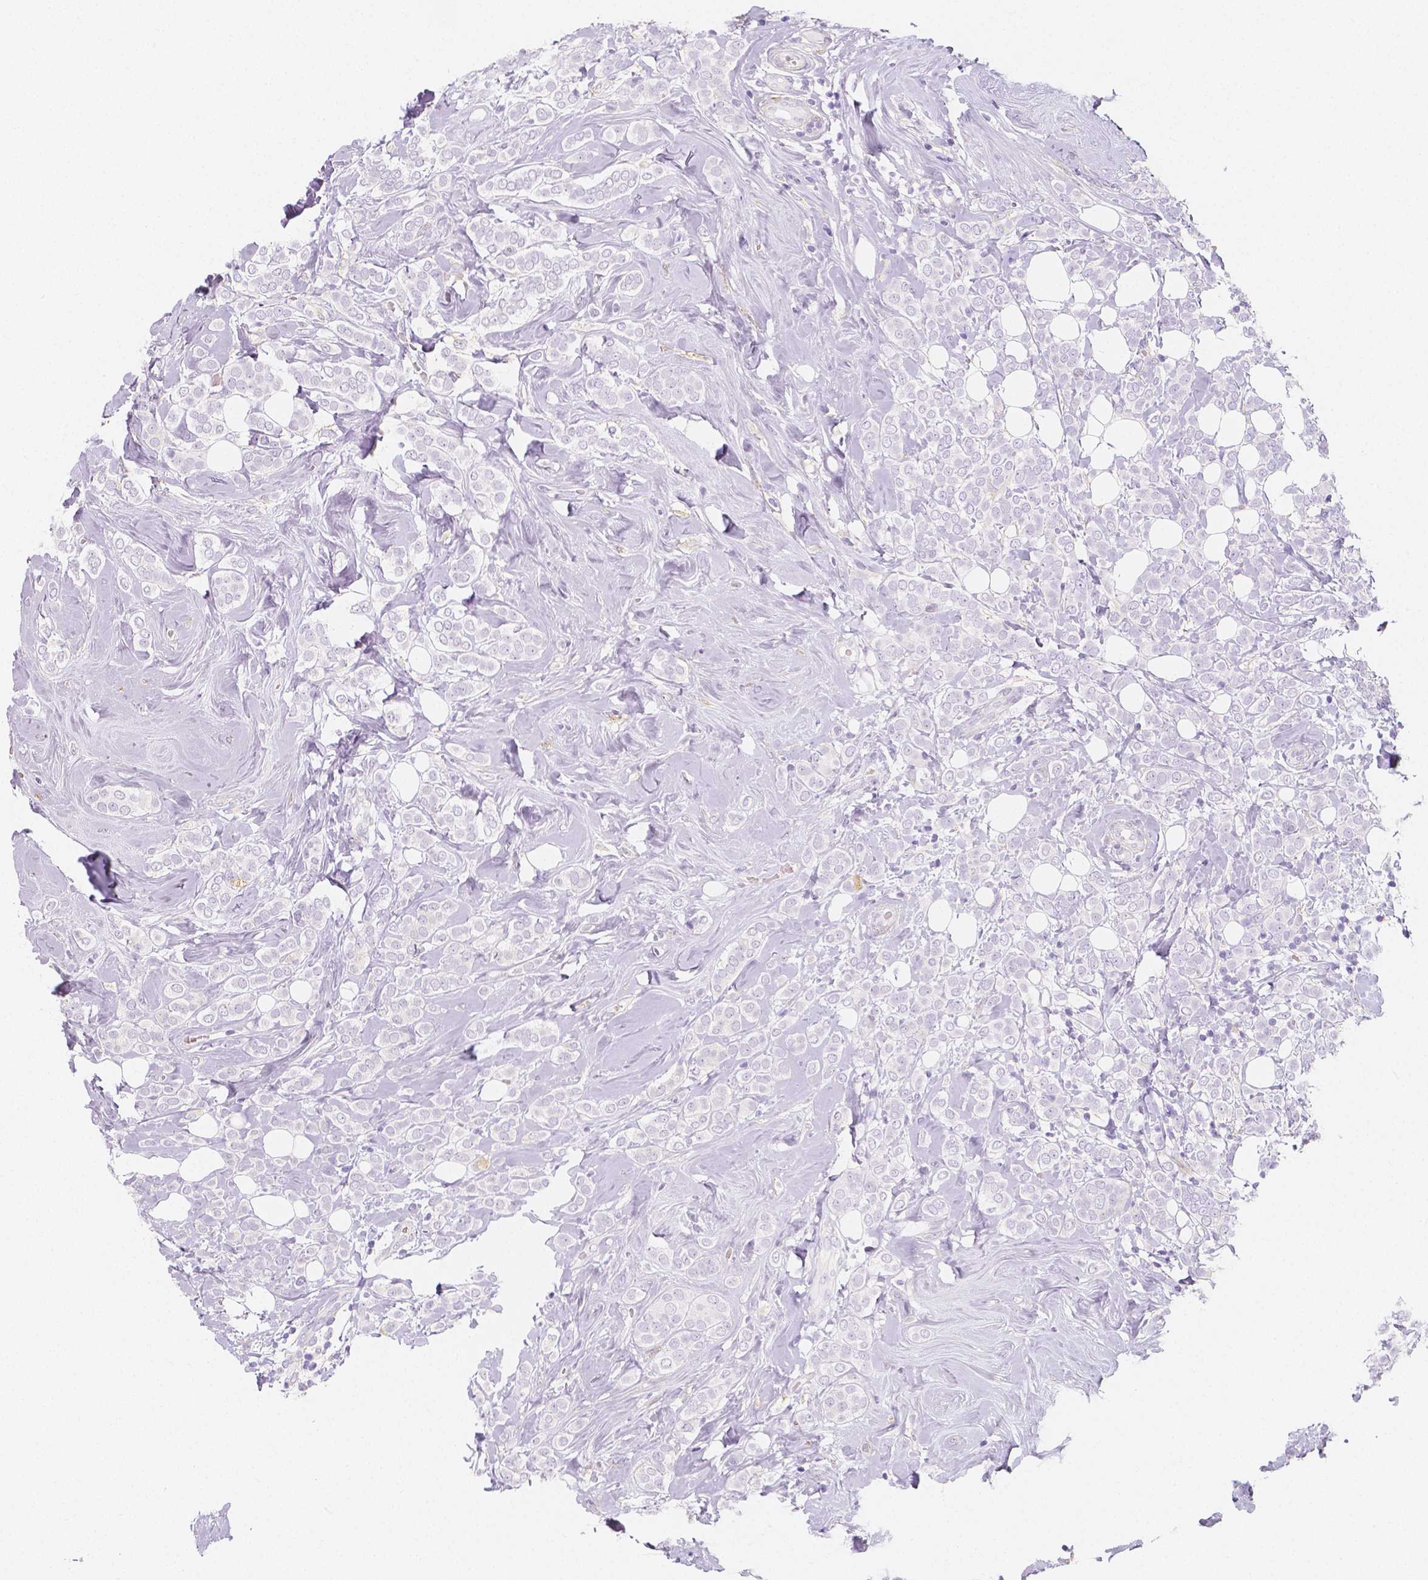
{"staining": {"intensity": "negative", "quantity": "none", "location": "none"}, "tissue": "breast cancer", "cell_type": "Tumor cells", "image_type": "cancer", "snomed": [{"axis": "morphology", "description": "Lobular carcinoma"}, {"axis": "topography", "description": "Breast"}], "caption": "There is no significant staining in tumor cells of breast cancer (lobular carcinoma).", "gene": "MAP1A", "patient": {"sex": "female", "age": 49}}